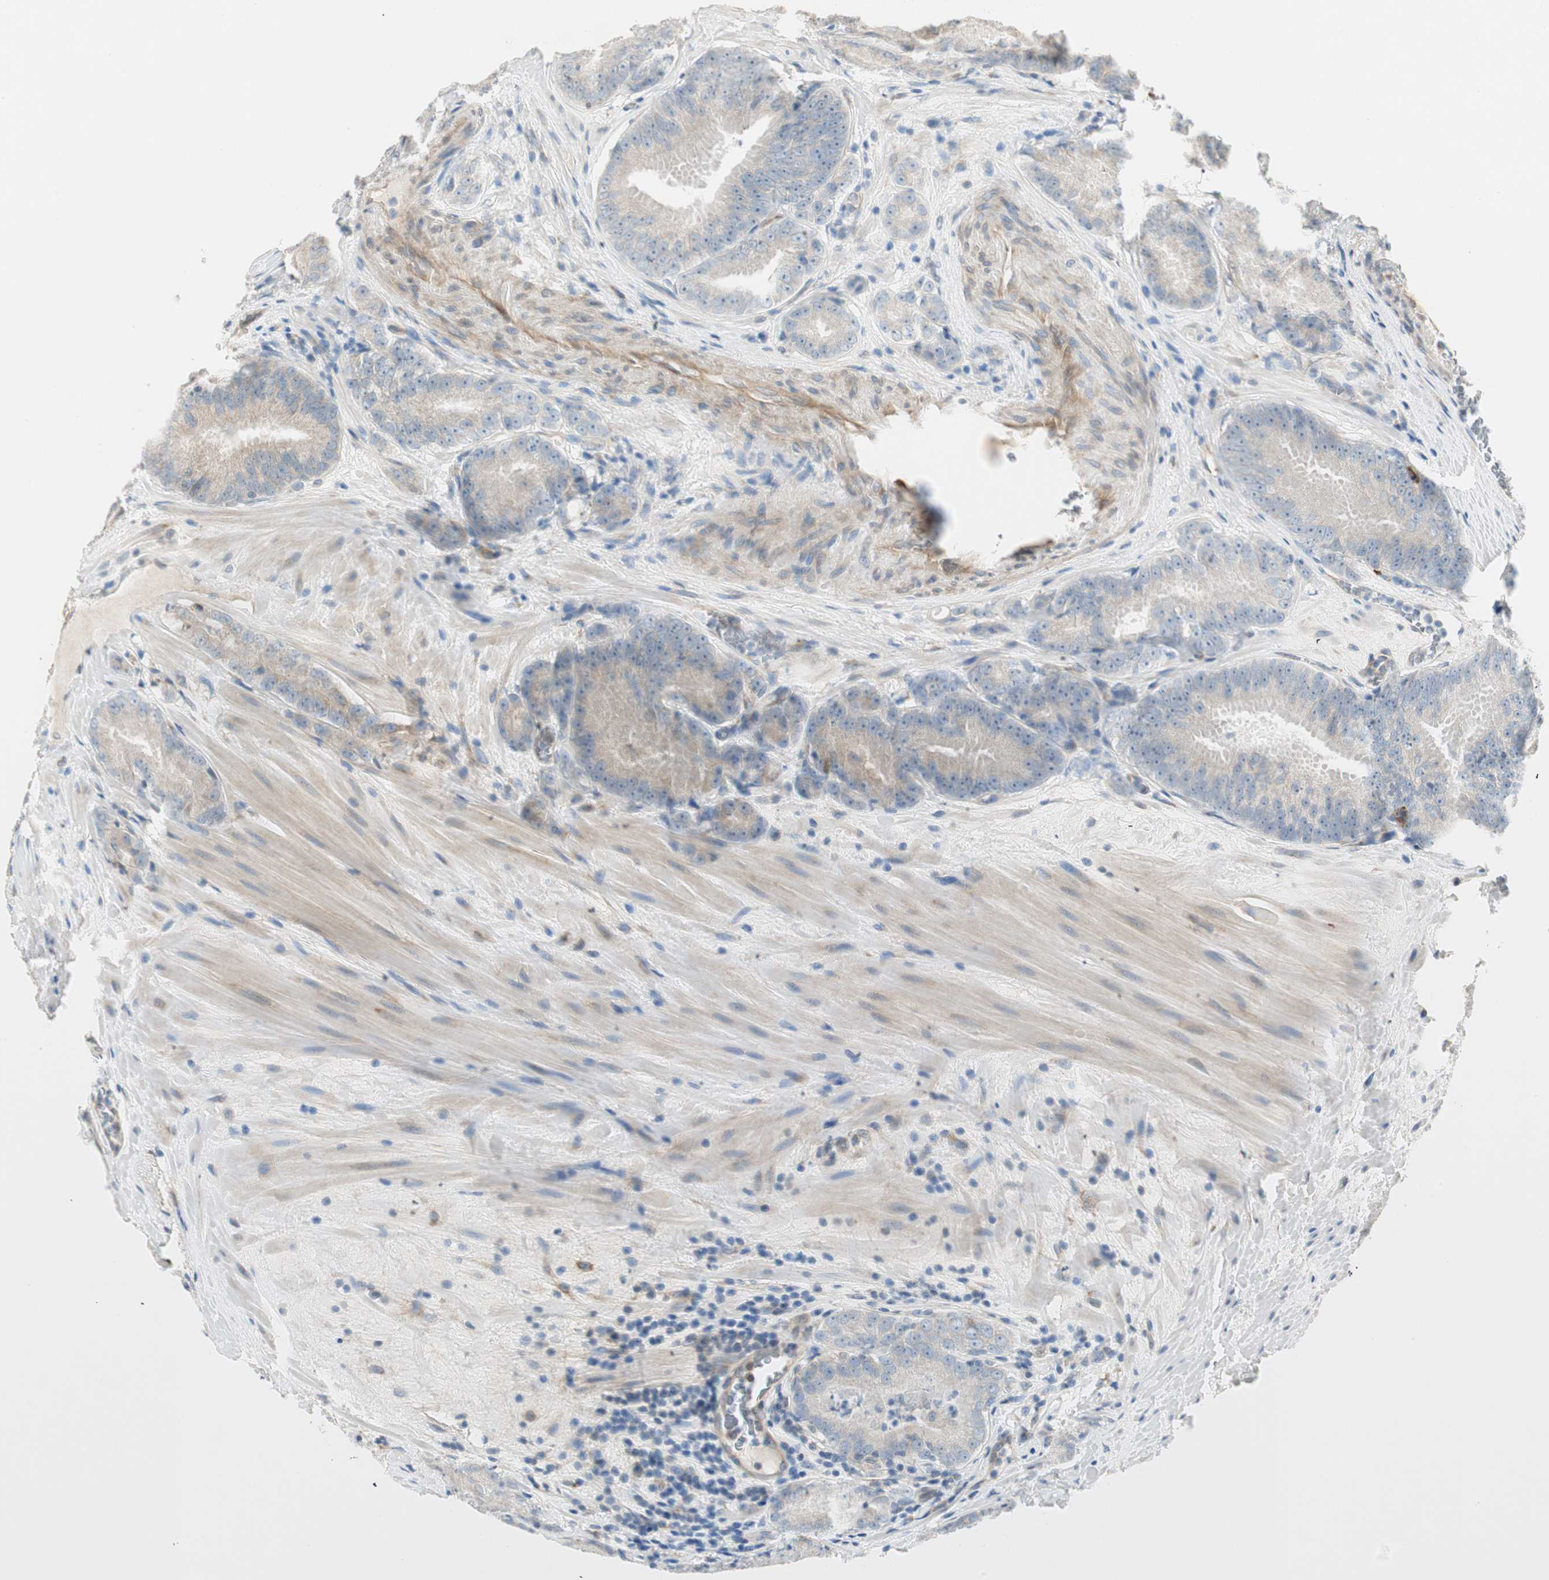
{"staining": {"intensity": "weak", "quantity": "25%-75%", "location": "cytoplasmic/membranous"}, "tissue": "prostate cancer", "cell_type": "Tumor cells", "image_type": "cancer", "snomed": [{"axis": "morphology", "description": "Adenocarcinoma, High grade"}, {"axis": "topography", "description": "Prostate"}], "caption": "There is low levels of weak cytoplasmic/membranous staining in tumor cells of high-grade adenocarcinoma (prostate), as demonstrated by immunohistochemical staining (brown color).", "gene": "CDK3", "patient": {"sex": "male", "age": 64}}